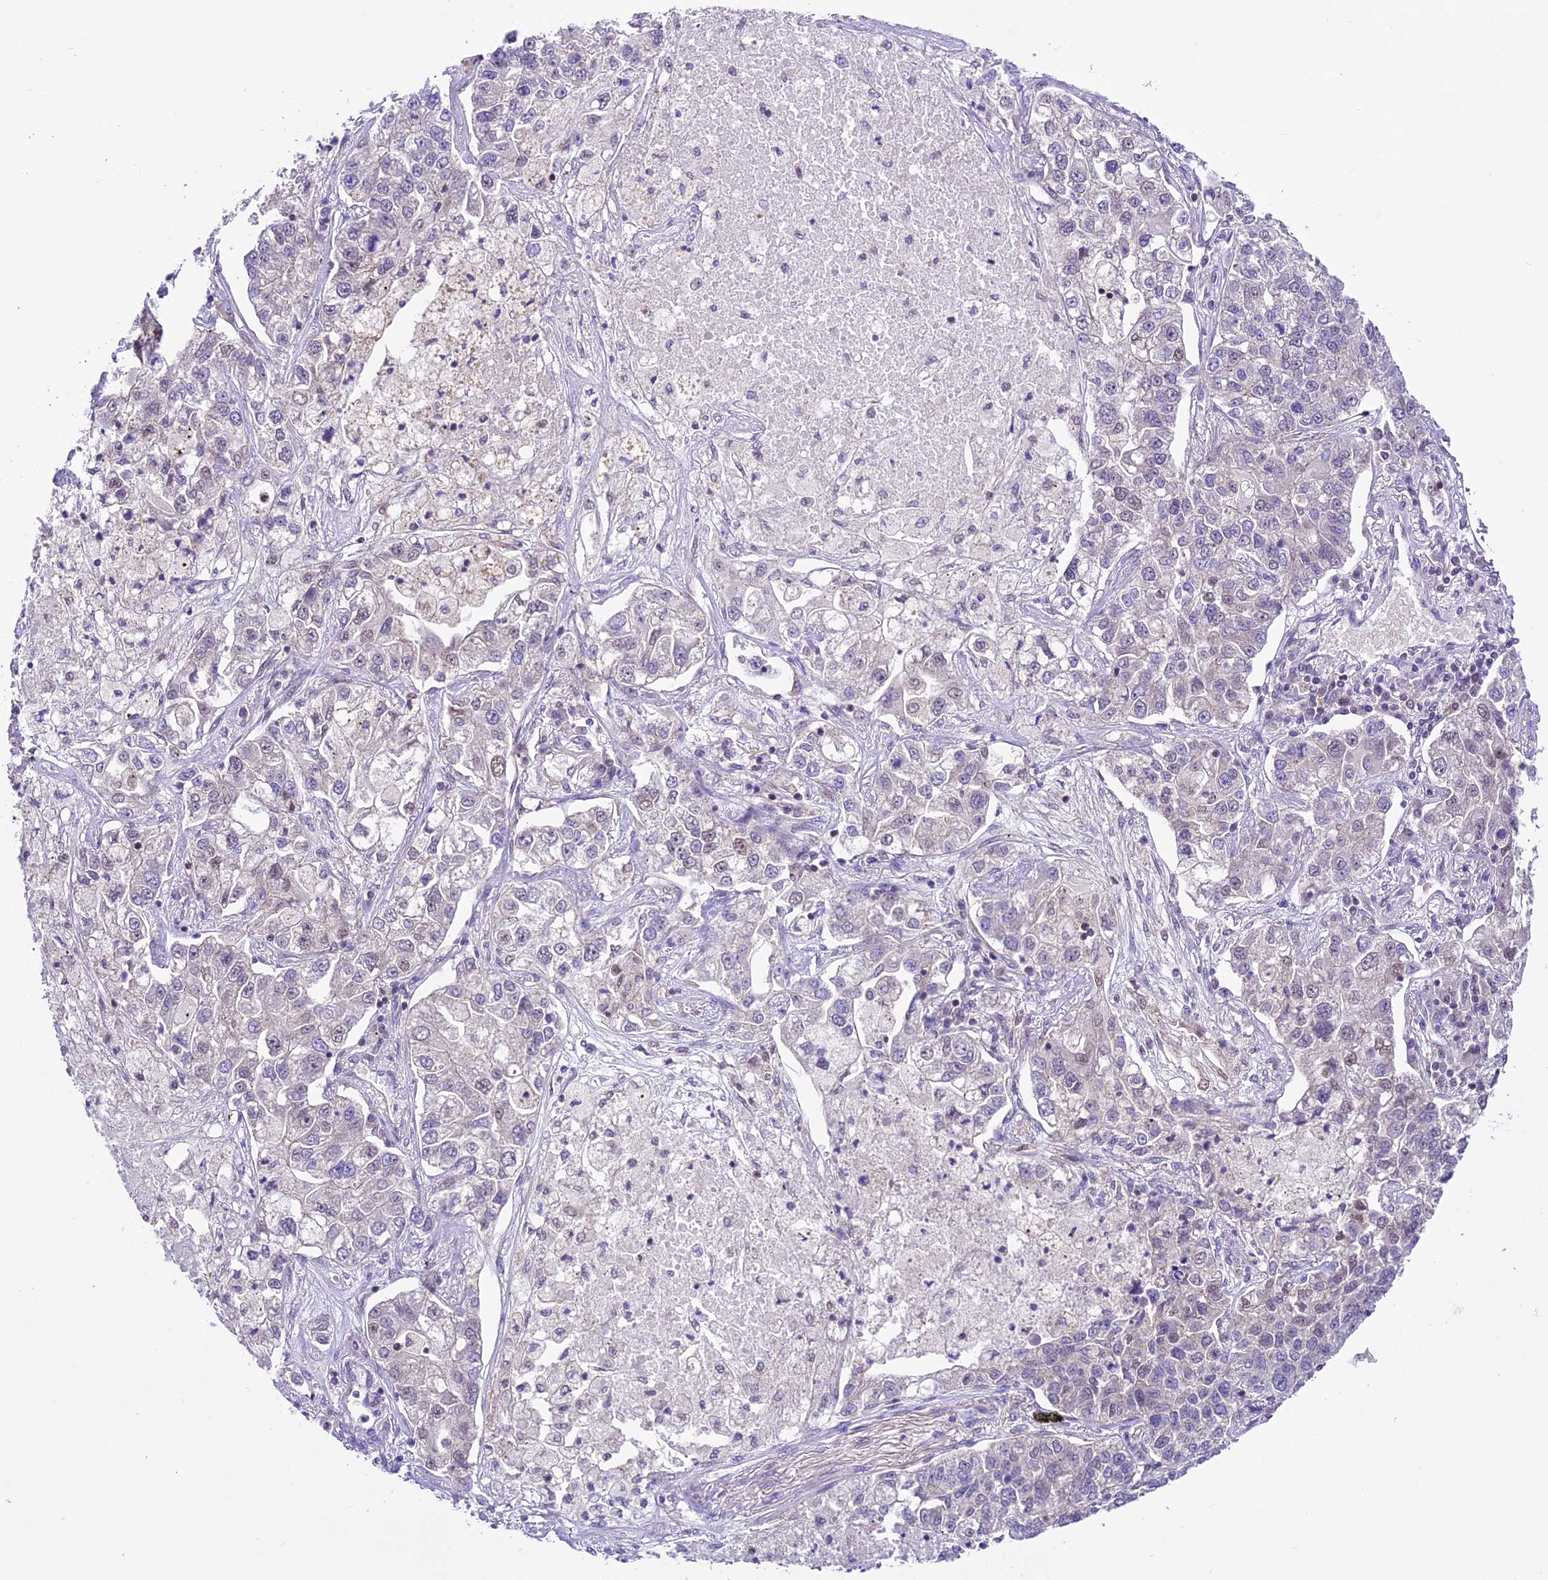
{"staining": {"intensity": "weak", "quantity": "<25%", "location": "nuclear"}, "tissue": "lung cancer", "cell_type": "Tumor cells", "image_type": "cancer", "snomed": [{"axis": "morphology", "description": "Adenocarcinoma, NOS"}, {"axis": "topography", "description": "Lung"}], "caption": "There is no significant staining in tumor cells of adenocarcinoma (lung).", "gene": "SHKBP1", "patient": {"sex": "male", "age": 49}}